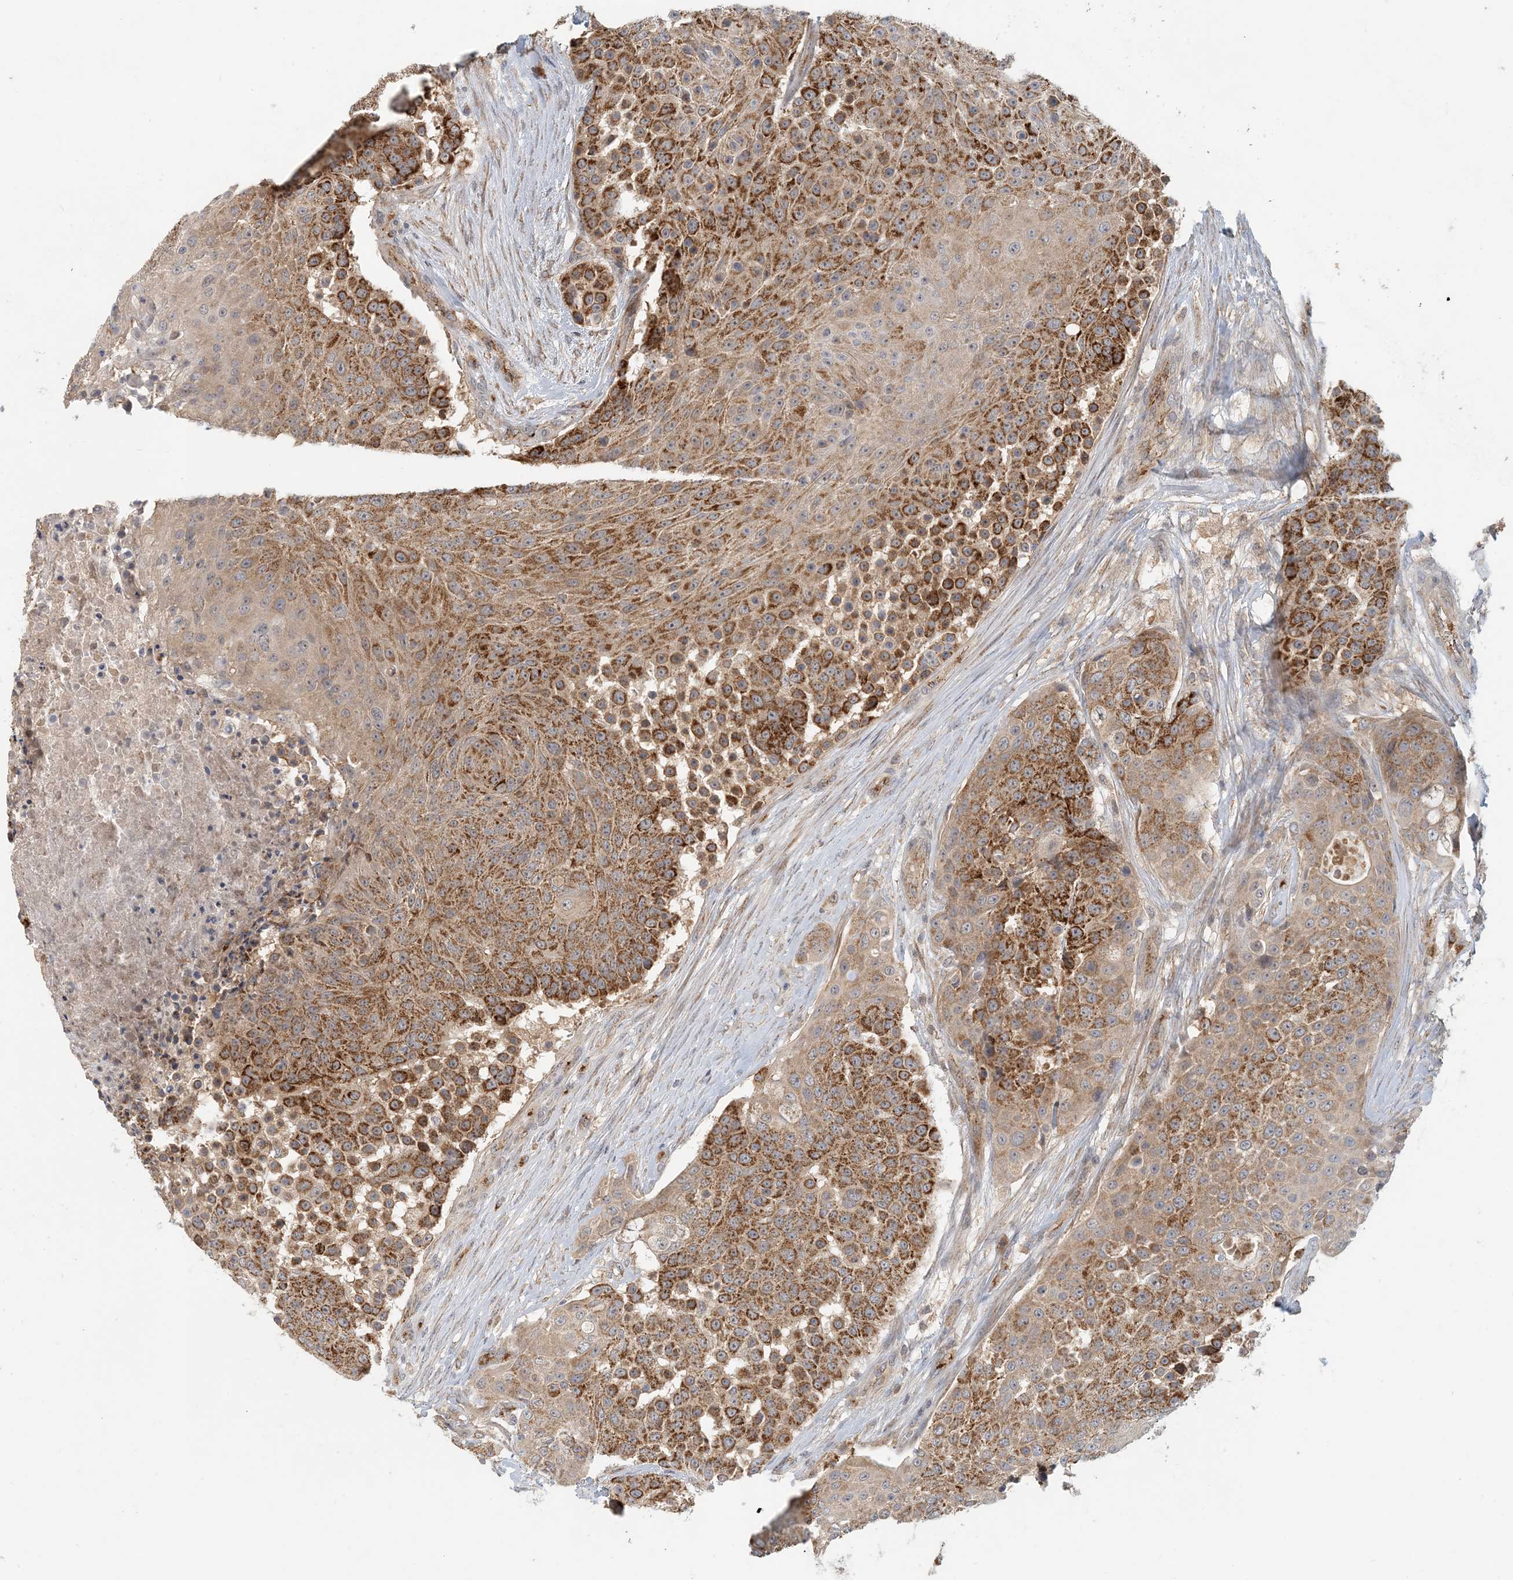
{"staining": {"intensity": "strong", "quantity": ">75%", "location": "cytoplasmic/membranous"}, "tissue": "urothelial cancer", "cell_type": "Tumor cells", "image_type": "cancer", "snomed": [{"axis": "morphology", "description": "Urothelial carcinoma, High grade"}, {"axis": "topography", "description": "Urinary bladder"}], "caption": "This is an image of IHC staining of urothelial cancer, which shows strong positivity in the cytoplasmic/membranous of tumor cells.", "gene": "ZBTB3", "patient": {"sex": "female", "age": 63}}